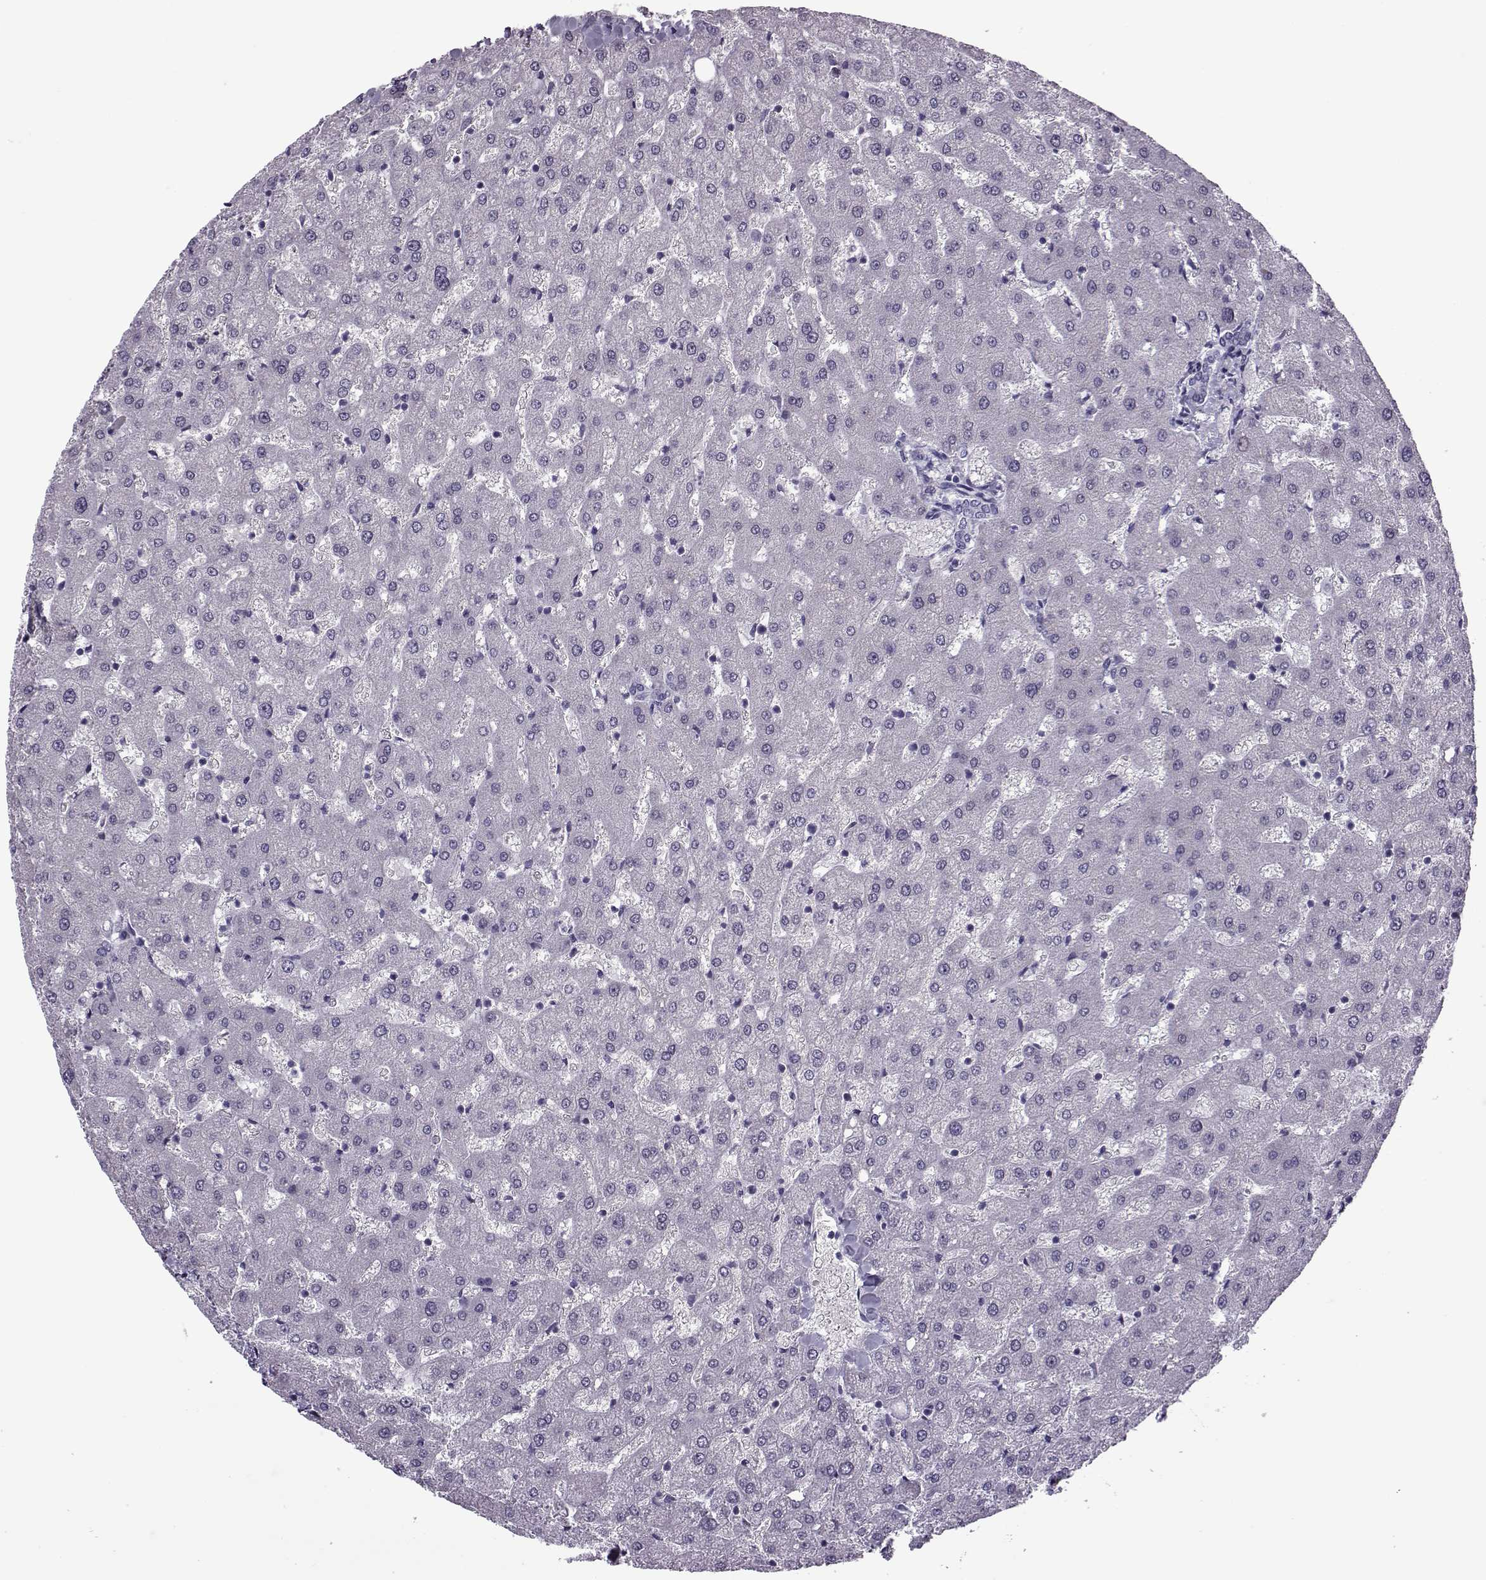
{"staining": {"intensity": "negative", "quantity": "none", "location": "none"}, "tissue": "liver", "cell_type": "Cholangiocytes", "image_type": "normal", "snomed": [{"axis": "morphology", "description": "Normal tissue, NOS"}, {"axis": "topography", "description": "Liver"}], "caption": "This is an immunohistochemistry (IHC) photomicrograph of benign liver. There is no positivity in cholangiocytes.", "gene": "OIP5", "patient": {"sex": "female", "age": 50}}